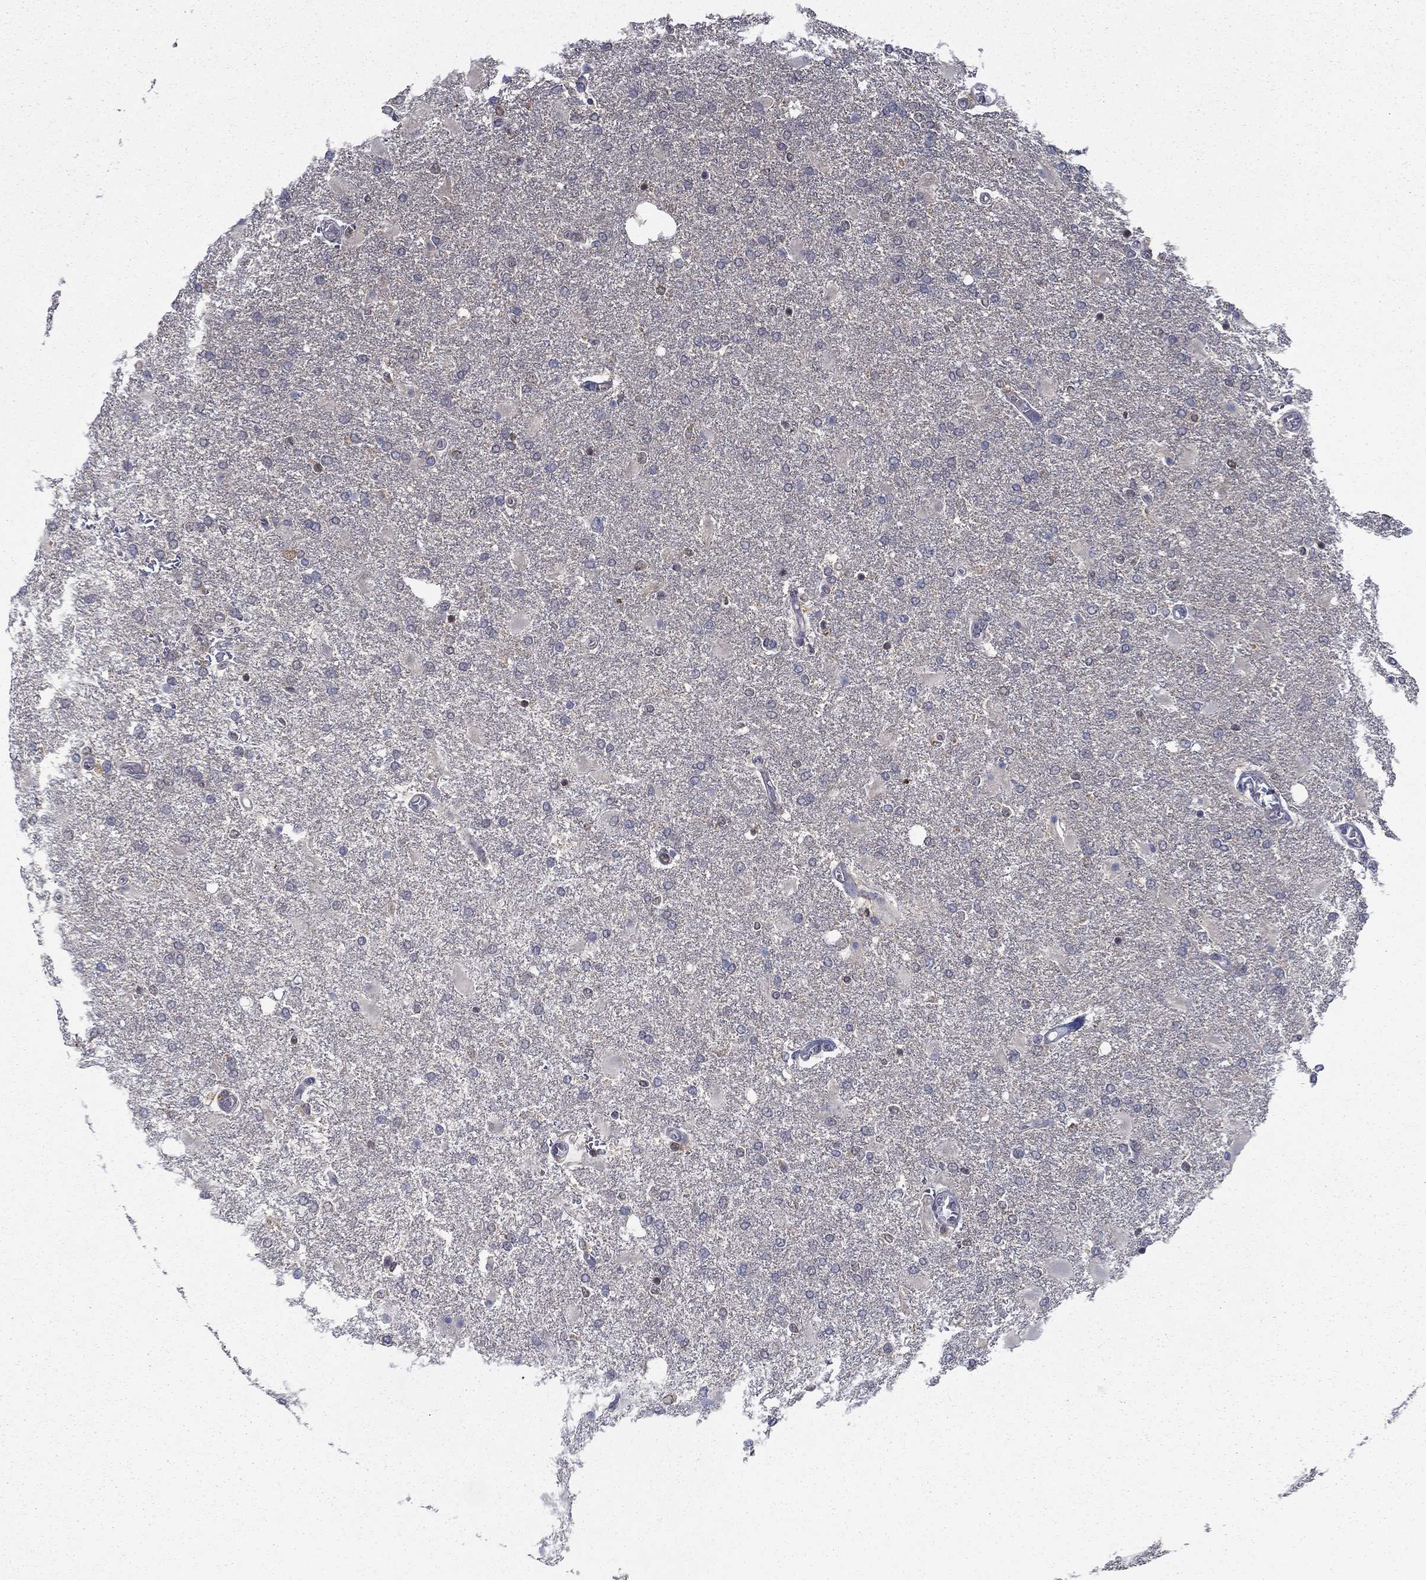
{"staining": {"intensity": "negative", "quantity": "none", "location": "none"}, "tissue": "glioma", "cell_type": "Tumor cells", "image_type": "cancer", "snomed": [{"axis": "morphology", "description": "Glioma, malignant, High grade"}, {"axis": "topography", "description": "Cerebral cortex"}], "caption": "The histopathology image reveals no staining of tumor cells in glioma. (Stains: DAB (3,3'-diaminobenzidine) immunohistochemistry with hematoxylin counter stain, Microscopy: brightfield microscopy at high magnification).", "gene": "NIT2", "patient": {"sex": "male", "age": 79}}